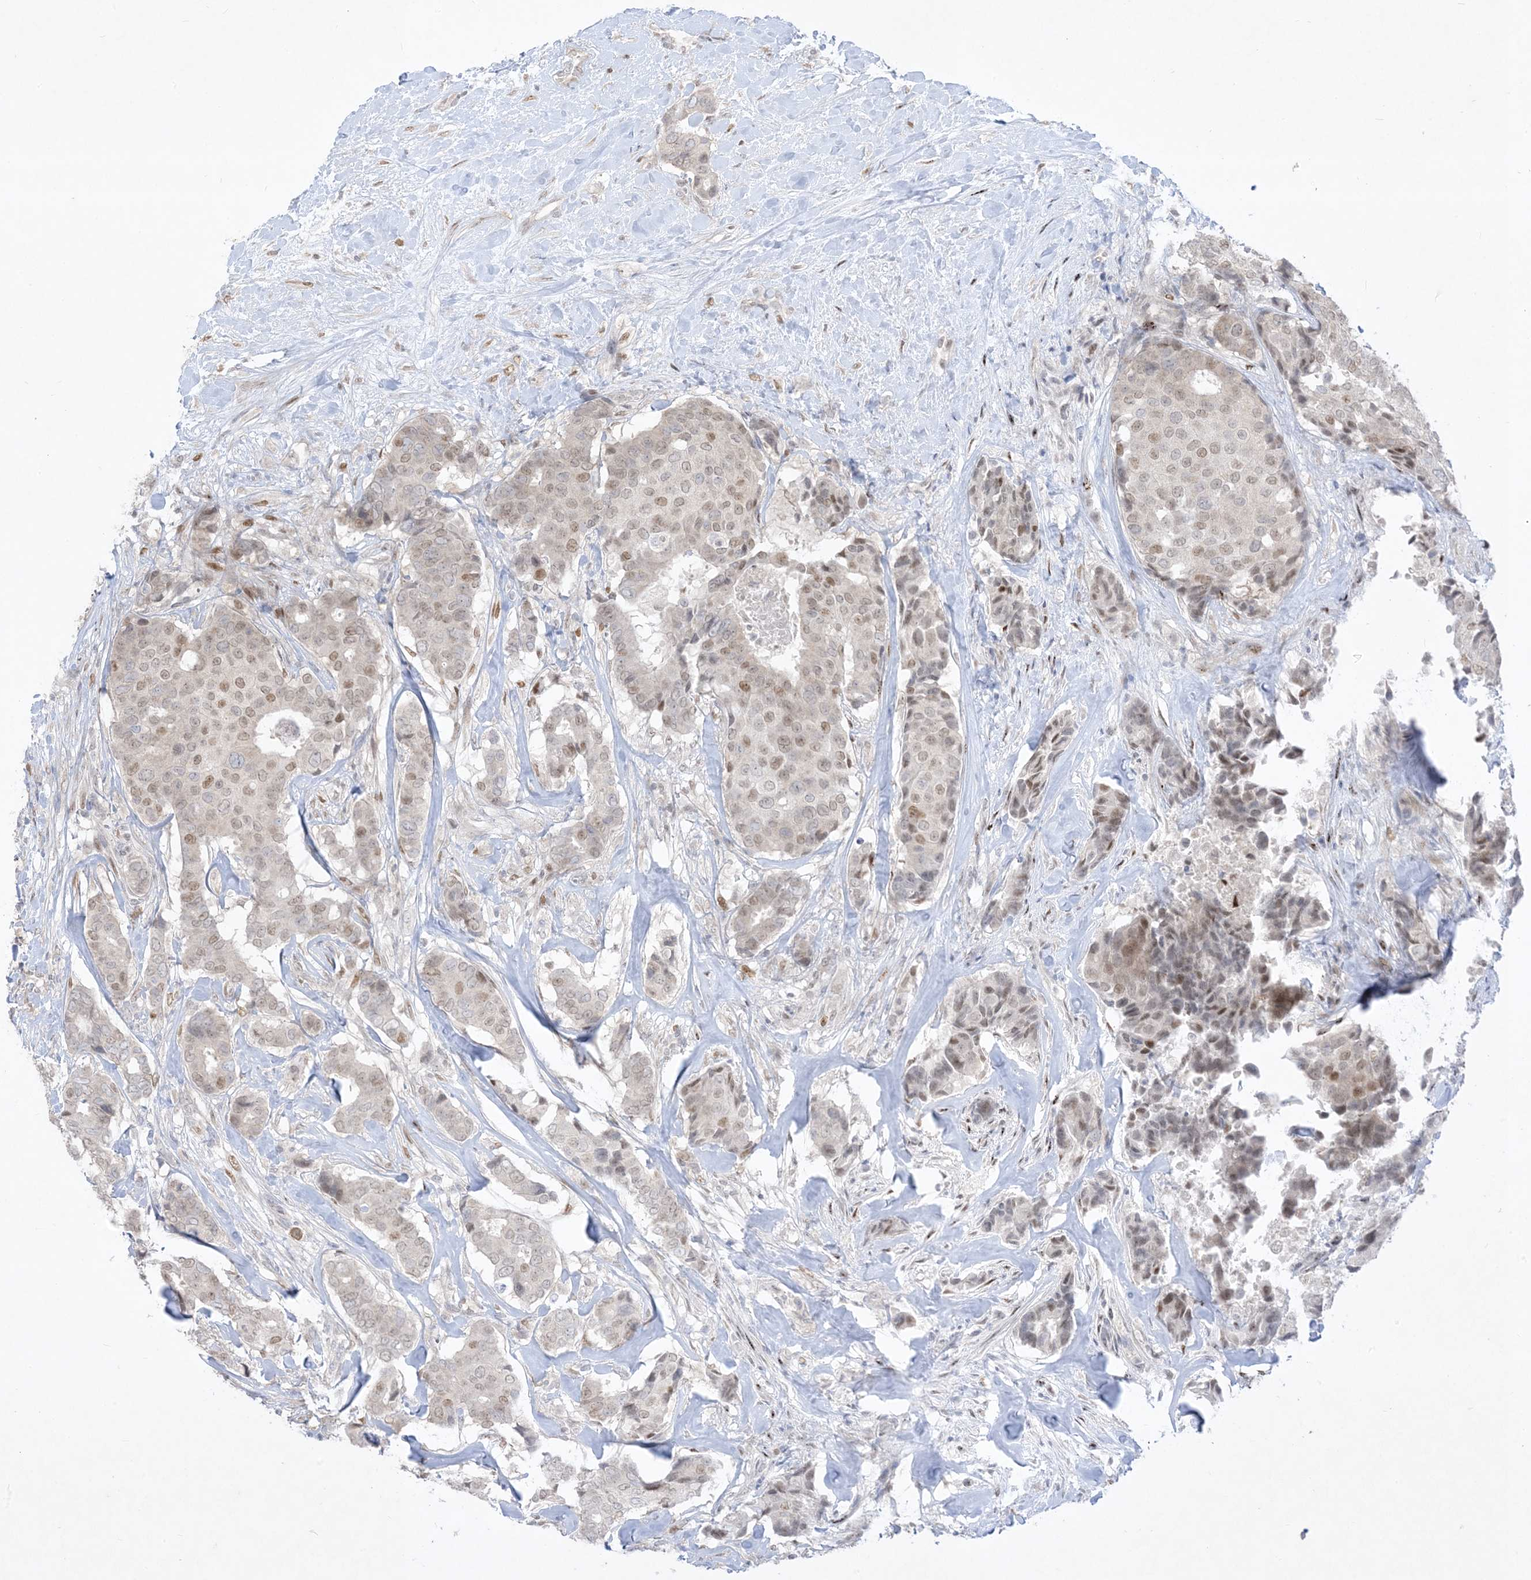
{"staining": {"intensity": "moderate", "quantity": ">75%", "location": "nuclear"}, "tissue": "breast cancer", "cell_type": "Tumor cells", "image_type": "cancer", "snomed": [{"axis": "morphology", "description": "Duct carcinoma"}, {"axis": "topography", "description": "Breast"}], "caption": "Brown immunohistochemical staining in breast cancer (infiltrating ductal carcinoma) demonstrates moderate nuclear expression in about >75% of tumor cells. (brown staining indicates protein expression, while blue staining denotes nuclei).", "gene": "BHLHE40", "patient": {"sex": "female", "age": 75}}